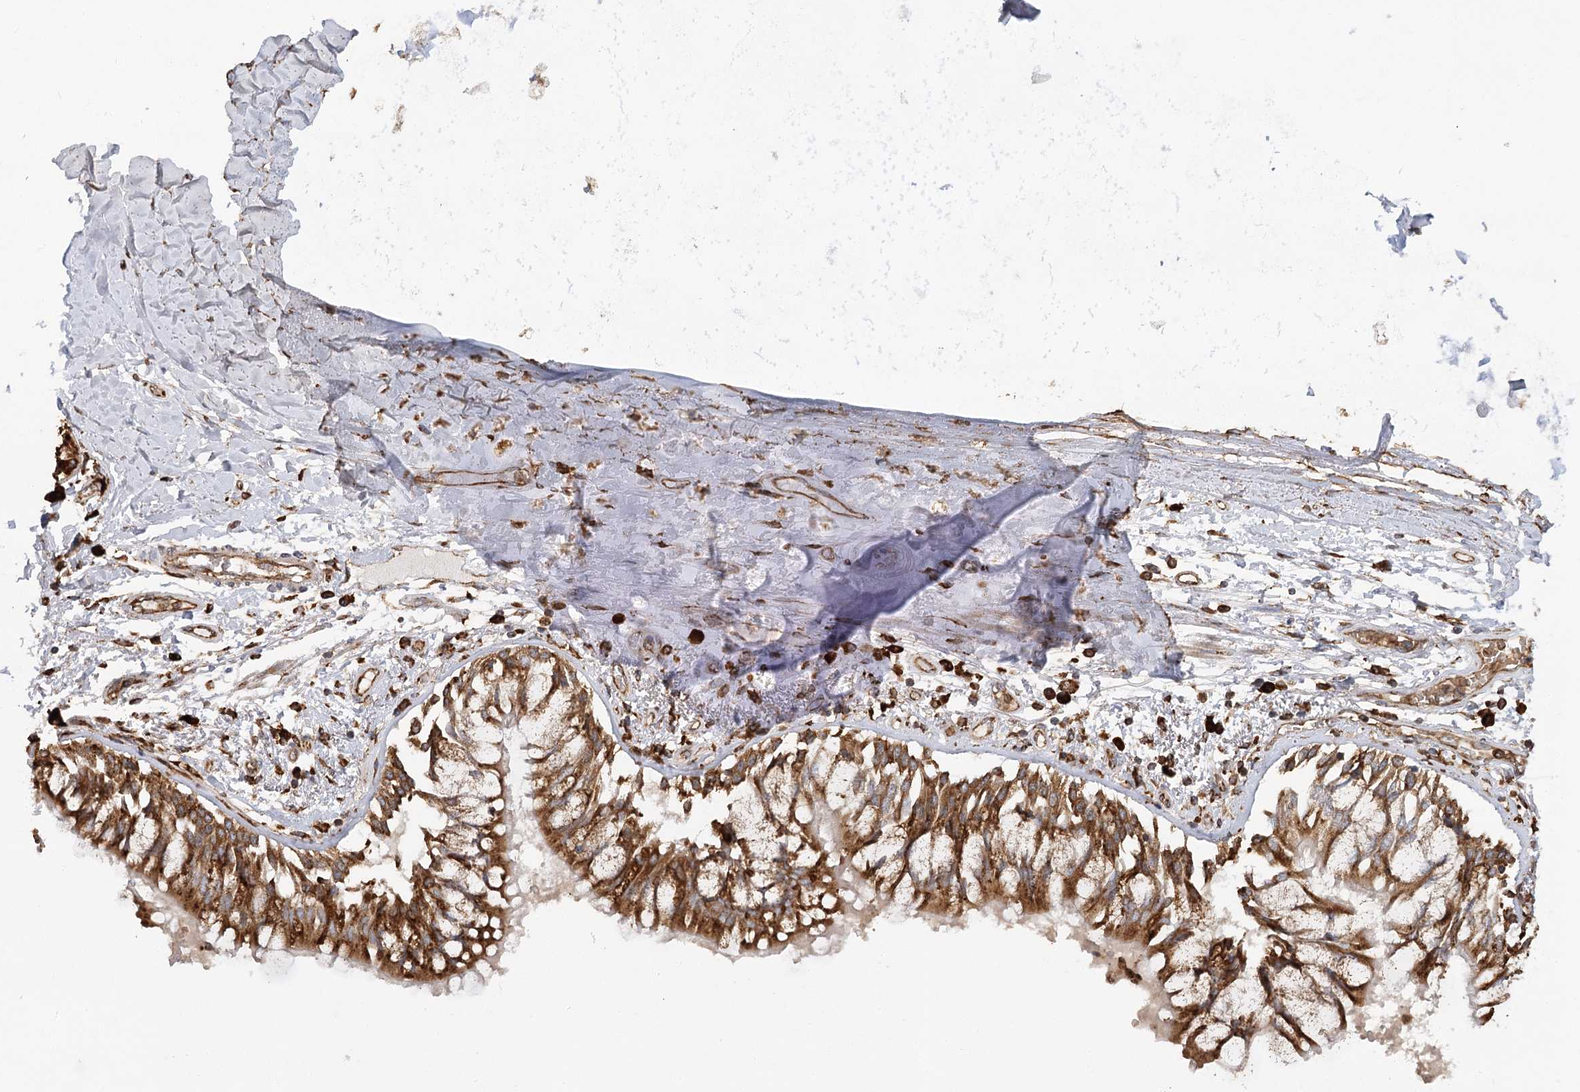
{"staining": {"intensity": "negative", "quantity": "none", "location": "none"}, "tissue": "adipose tissue", "cell_type": "Adipocytes", "image_type": "normal", "snomed": [{"axis": "morphology", "description": "Normal tissue, NOS"}, {"axis": "topography", "description": "Cartilage tissue"}, {"axis": "topography", "description": "Bronchus"}, {"axis": "topography", "description": "Lung"}, {"axis": "topography", "description": "Peripheral nerve tissue"}], "caption": "Adipocytes show no significant staining in unremarkable adipose tissue.", "gene": "ACAP2", "patient": {"sex": "female", "age": 49}}